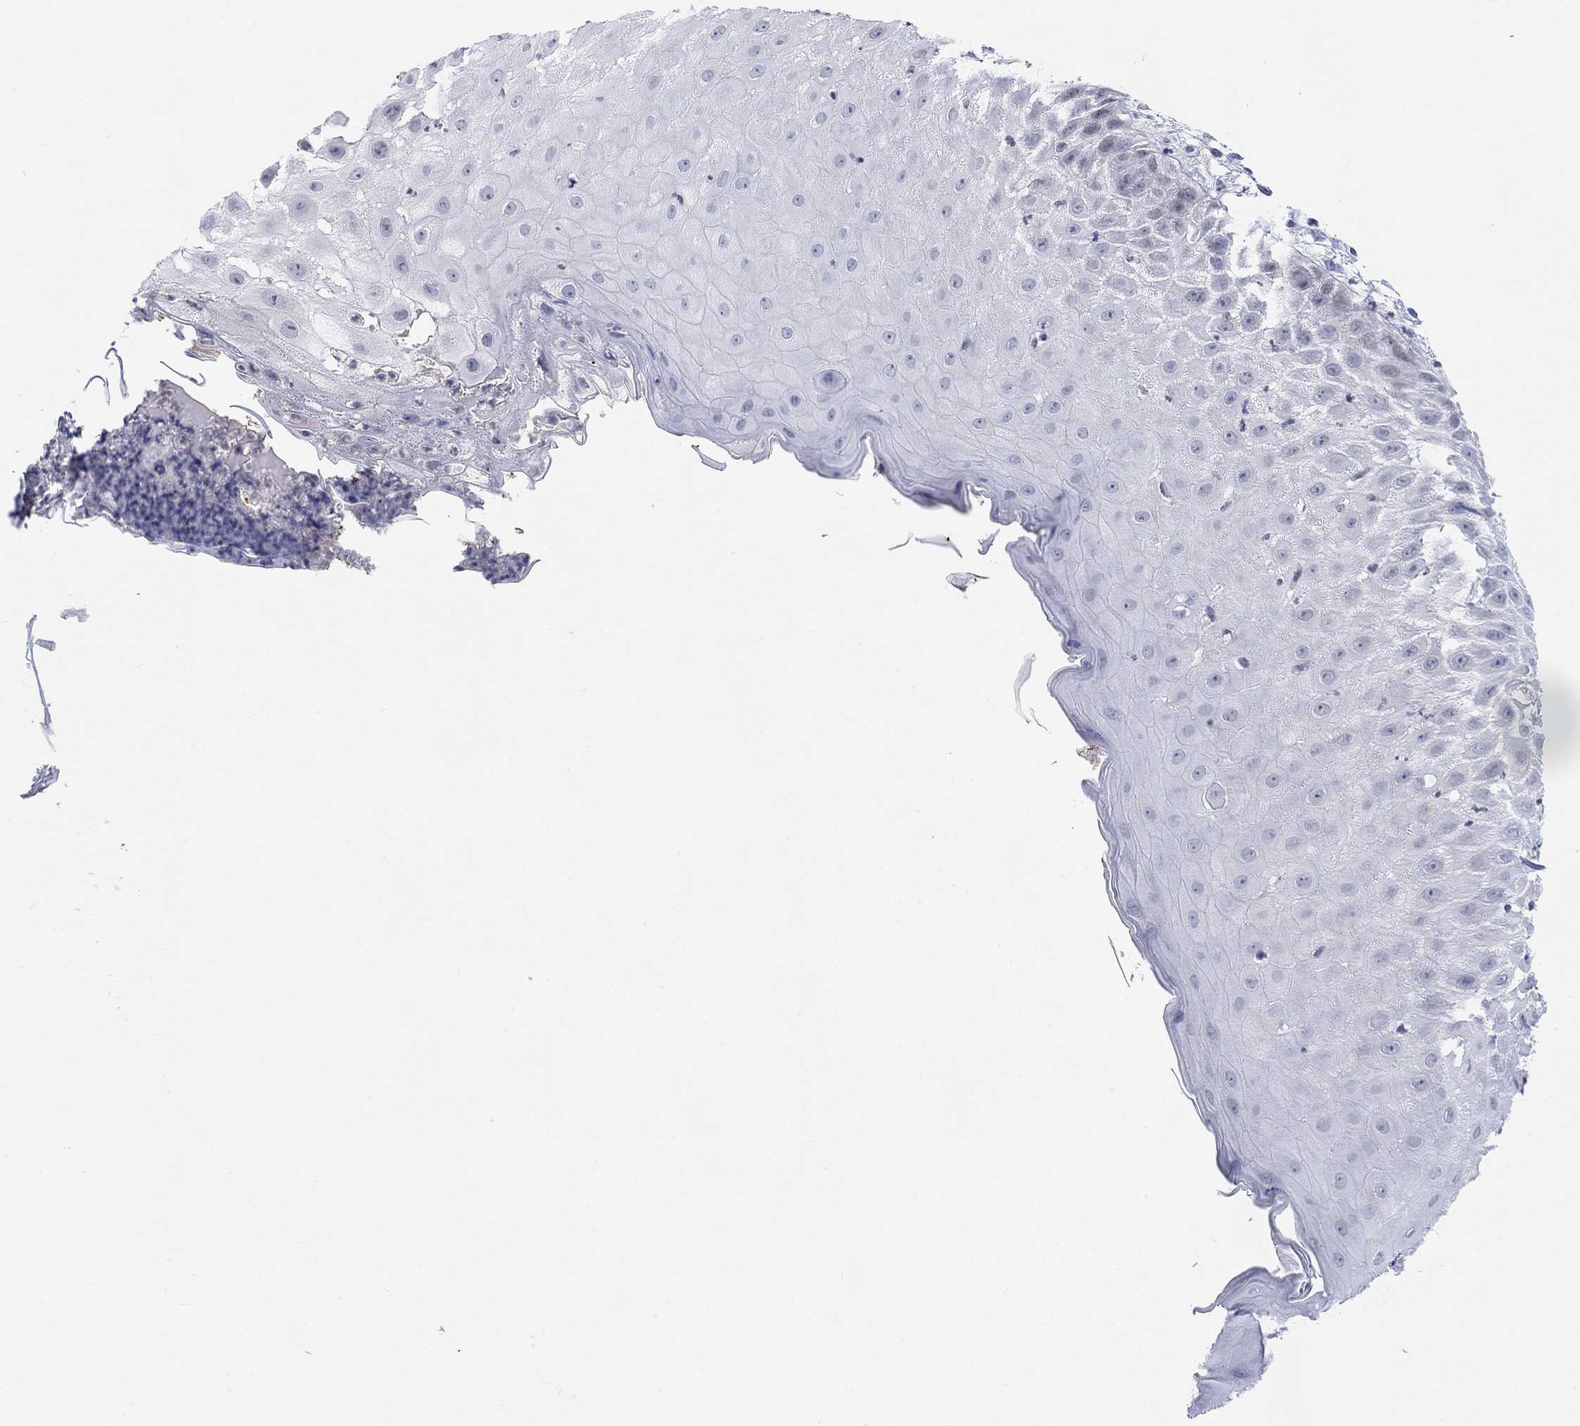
{"staining": {"intensity": "negative", "quantity": "none", "location": "none"}, "tissue": "skin cancer", "cell_type": "Tumor cells", "image_type": "cancer", "snomed": [{"axis": "morphology", "description": "Normal tissue, NOS"}, {"axis": "morphology", "description": "Squamous cell carcinoma, NOS"}, {"axis": "topography", "description": "Skin"}], "caption": "Immunohistochemistry micrograph of skin cancer stained for a protein (brown), which shows no positivity in tumor cells. (Brightfield microscopy of DAB (3,3'-diaminobenzidine) immunohistochemistry at high magnification).", "gene": "ATP6V1E2", "patient": {"sex": "male", "age": 79}}